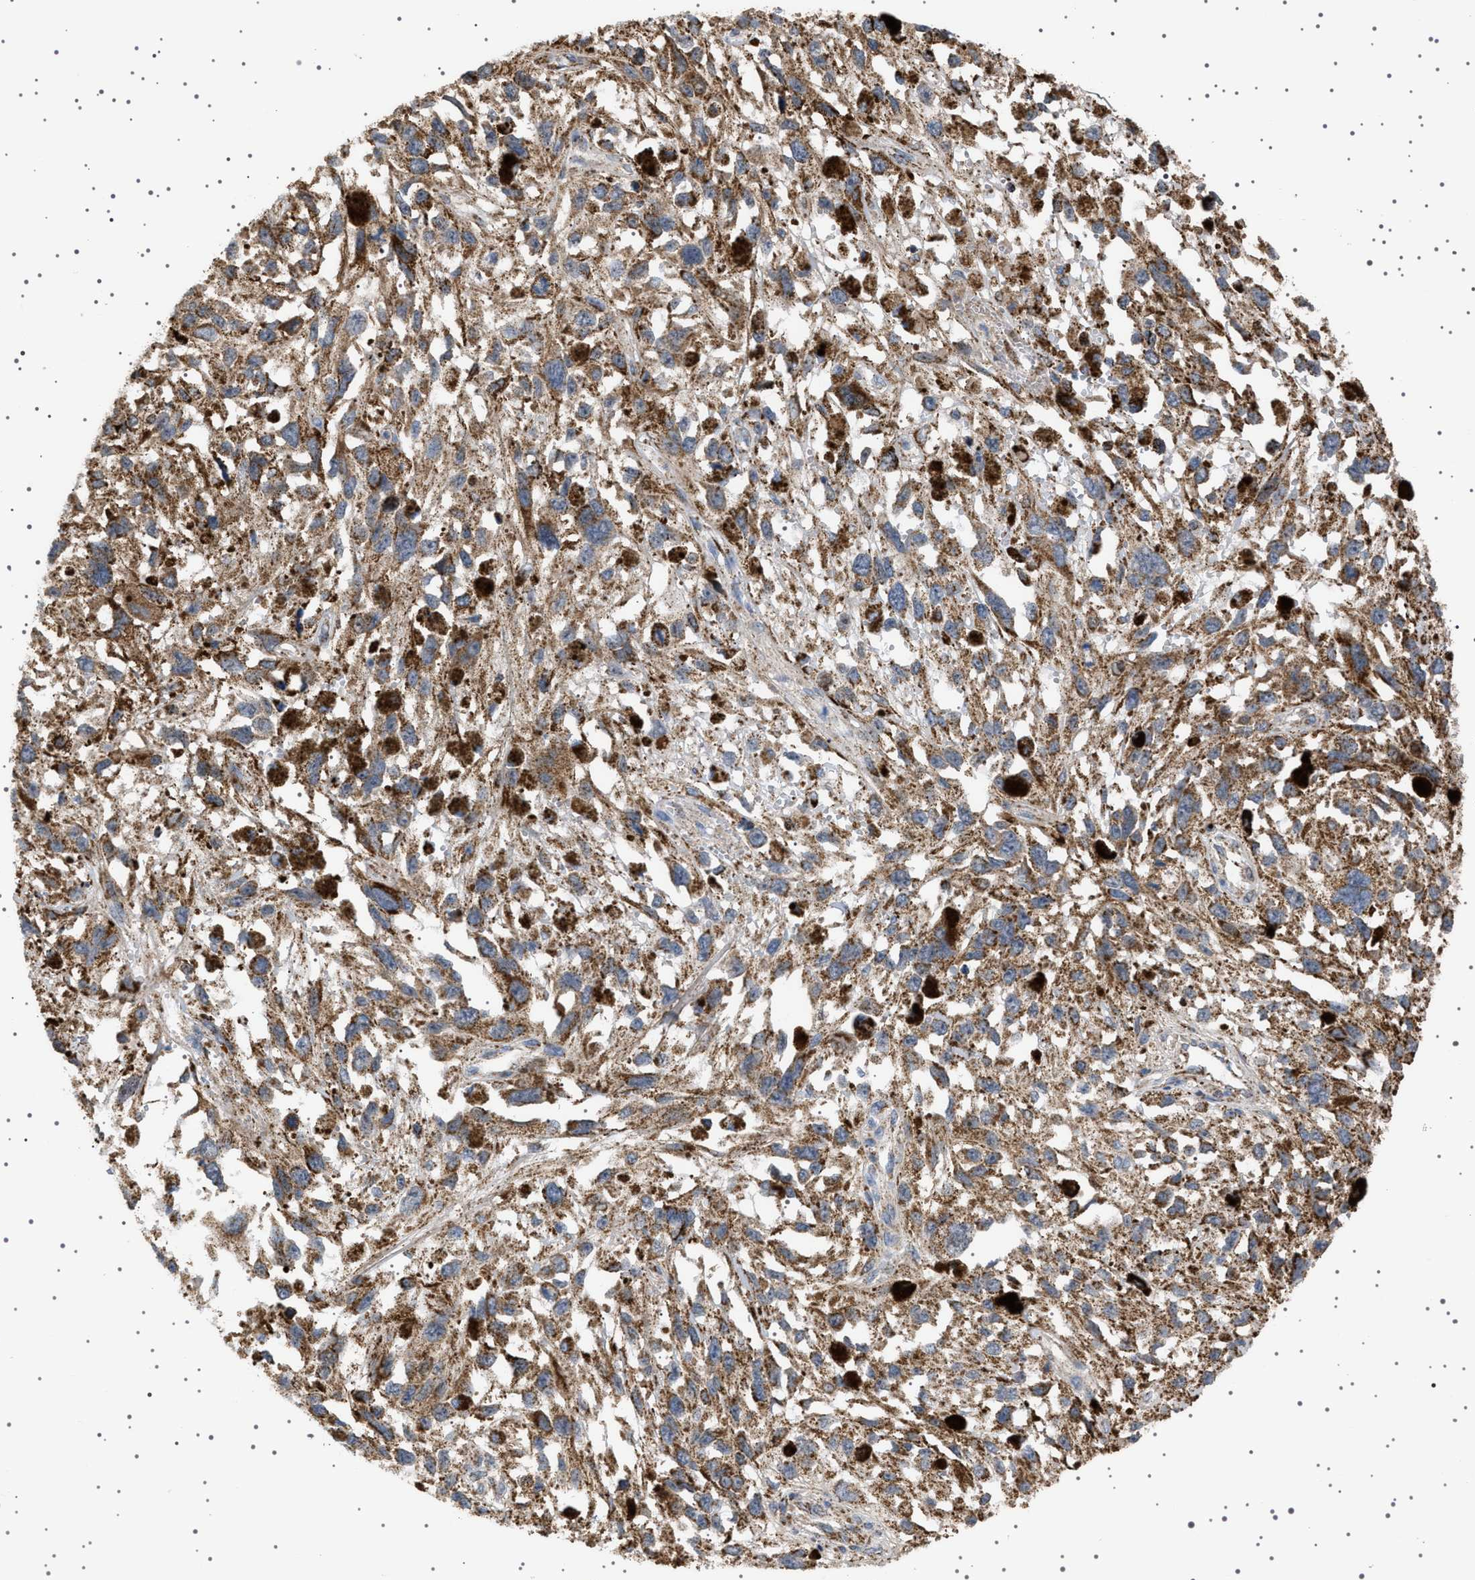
{"staining": {"intensity": "weak", "quantity": ">75%", "location": "cytoplasmic/membranous"}, "tissue": "melanoma", "cell_type": "Tumor cells", "image_type": "cancer", "snomed": [{"axis": "morphology", "description": "Malignant melanoma, Metastatic site"}, {"axis": "topography", "description": "Lymph node"}], "caption": "Malignant melanoma (metastatic site) stained for a protein exhibits weak cytoplasmic/membranous positivity in tumor cells. (Brightfield microscopy of DAB IHC at high magnification).", "gene": "UBXN8", "patient": {"sex": "male", "age": 59}}